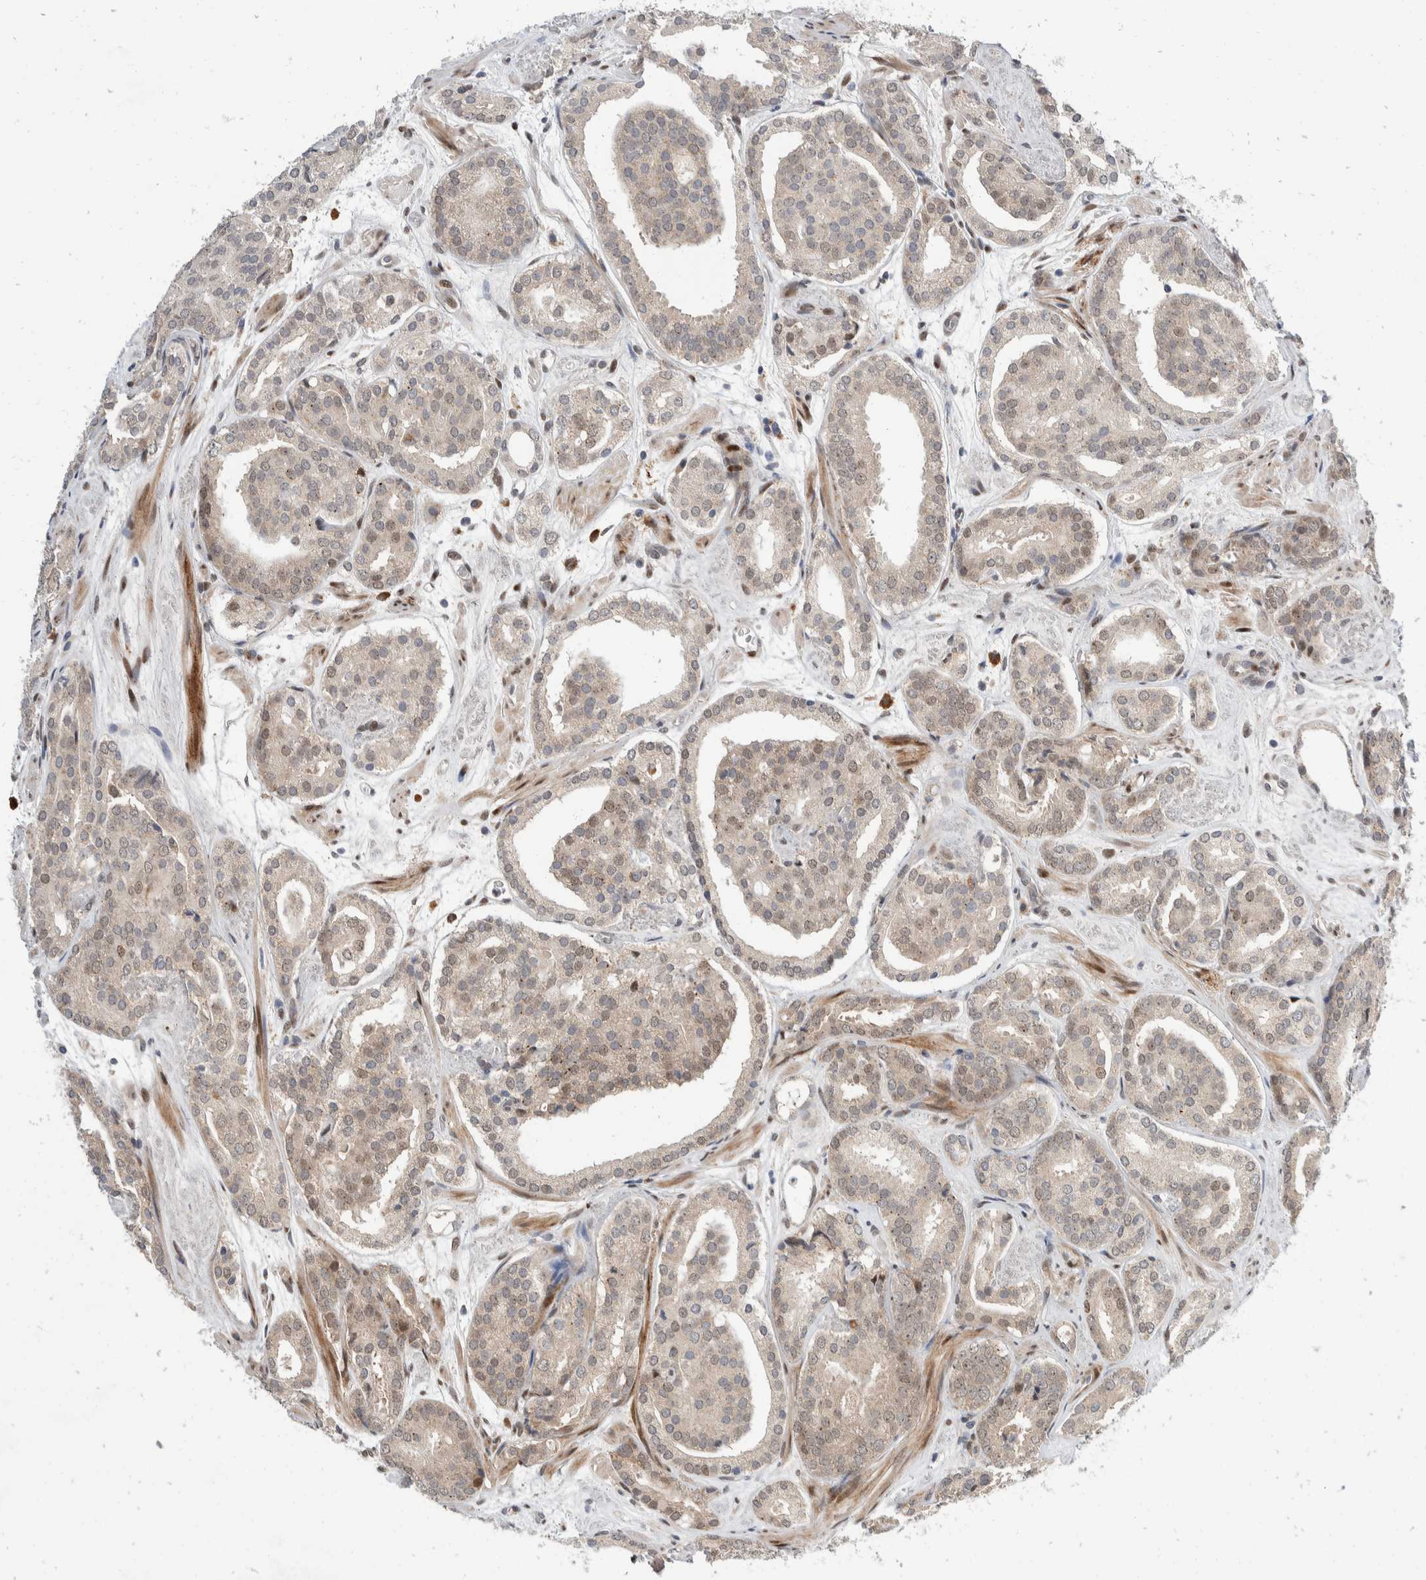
{"staining": {"intensity": "weak", "quantity": ">75%", "location": "cytoplasmic/membranous,nuclear"}, "tissue": "prostate cancer", "cell_type": "Tumor cells", "image_type": "cancer", "snomed": [{"axis": "morphology", "description": "Adenocarcinoma, Low grade"}, {"axis": "topography", "description": "Prostate"}], "caption": "The micrograph exhibits immunohistochemical staining of prostate low-grade adenocarcinoma. There is weak cytoplasmic/membranous and nuclear expression is seen in about >75% of tumor cells.", "gene": "ZNF703", "patient": {"sex": "male", "age": 69}}